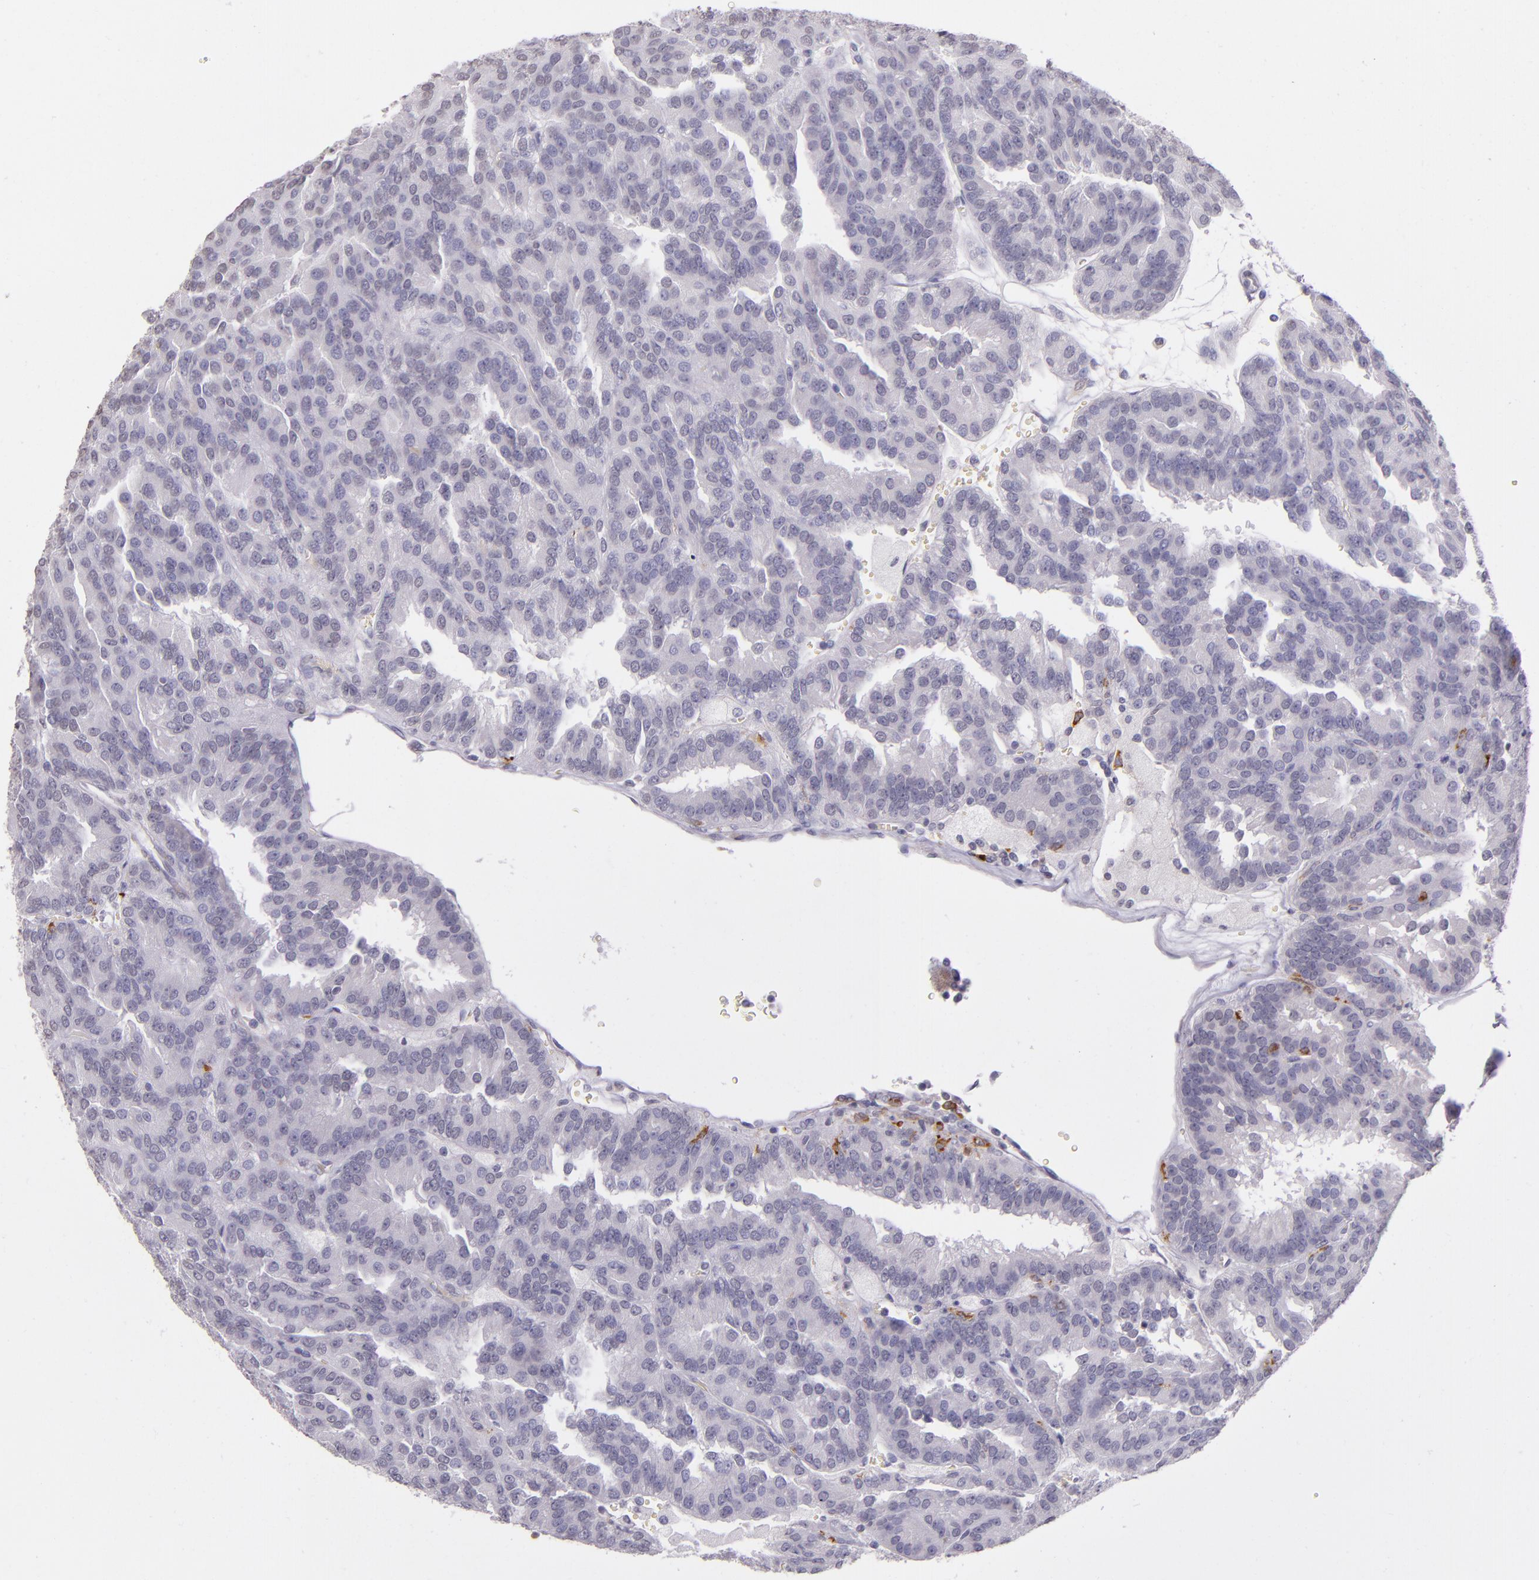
{"staining": {"intensity": "negative", "quantity": "none", "location": "none"}, "tissue": "renal cancer", "cell_type": "Tumor cells", "image_type": "cancer", "snomed": [{"axis": "morphology", "description": "Adenocarcinoma, NOS"}, {"axis": "topography", "description": "Kidney"}], "caption": "Tumor cells are negative for protein expression in human renal adenocarcinoma.", "gene": "RTN1", "patient": {"sex": "male", "age": 46}}